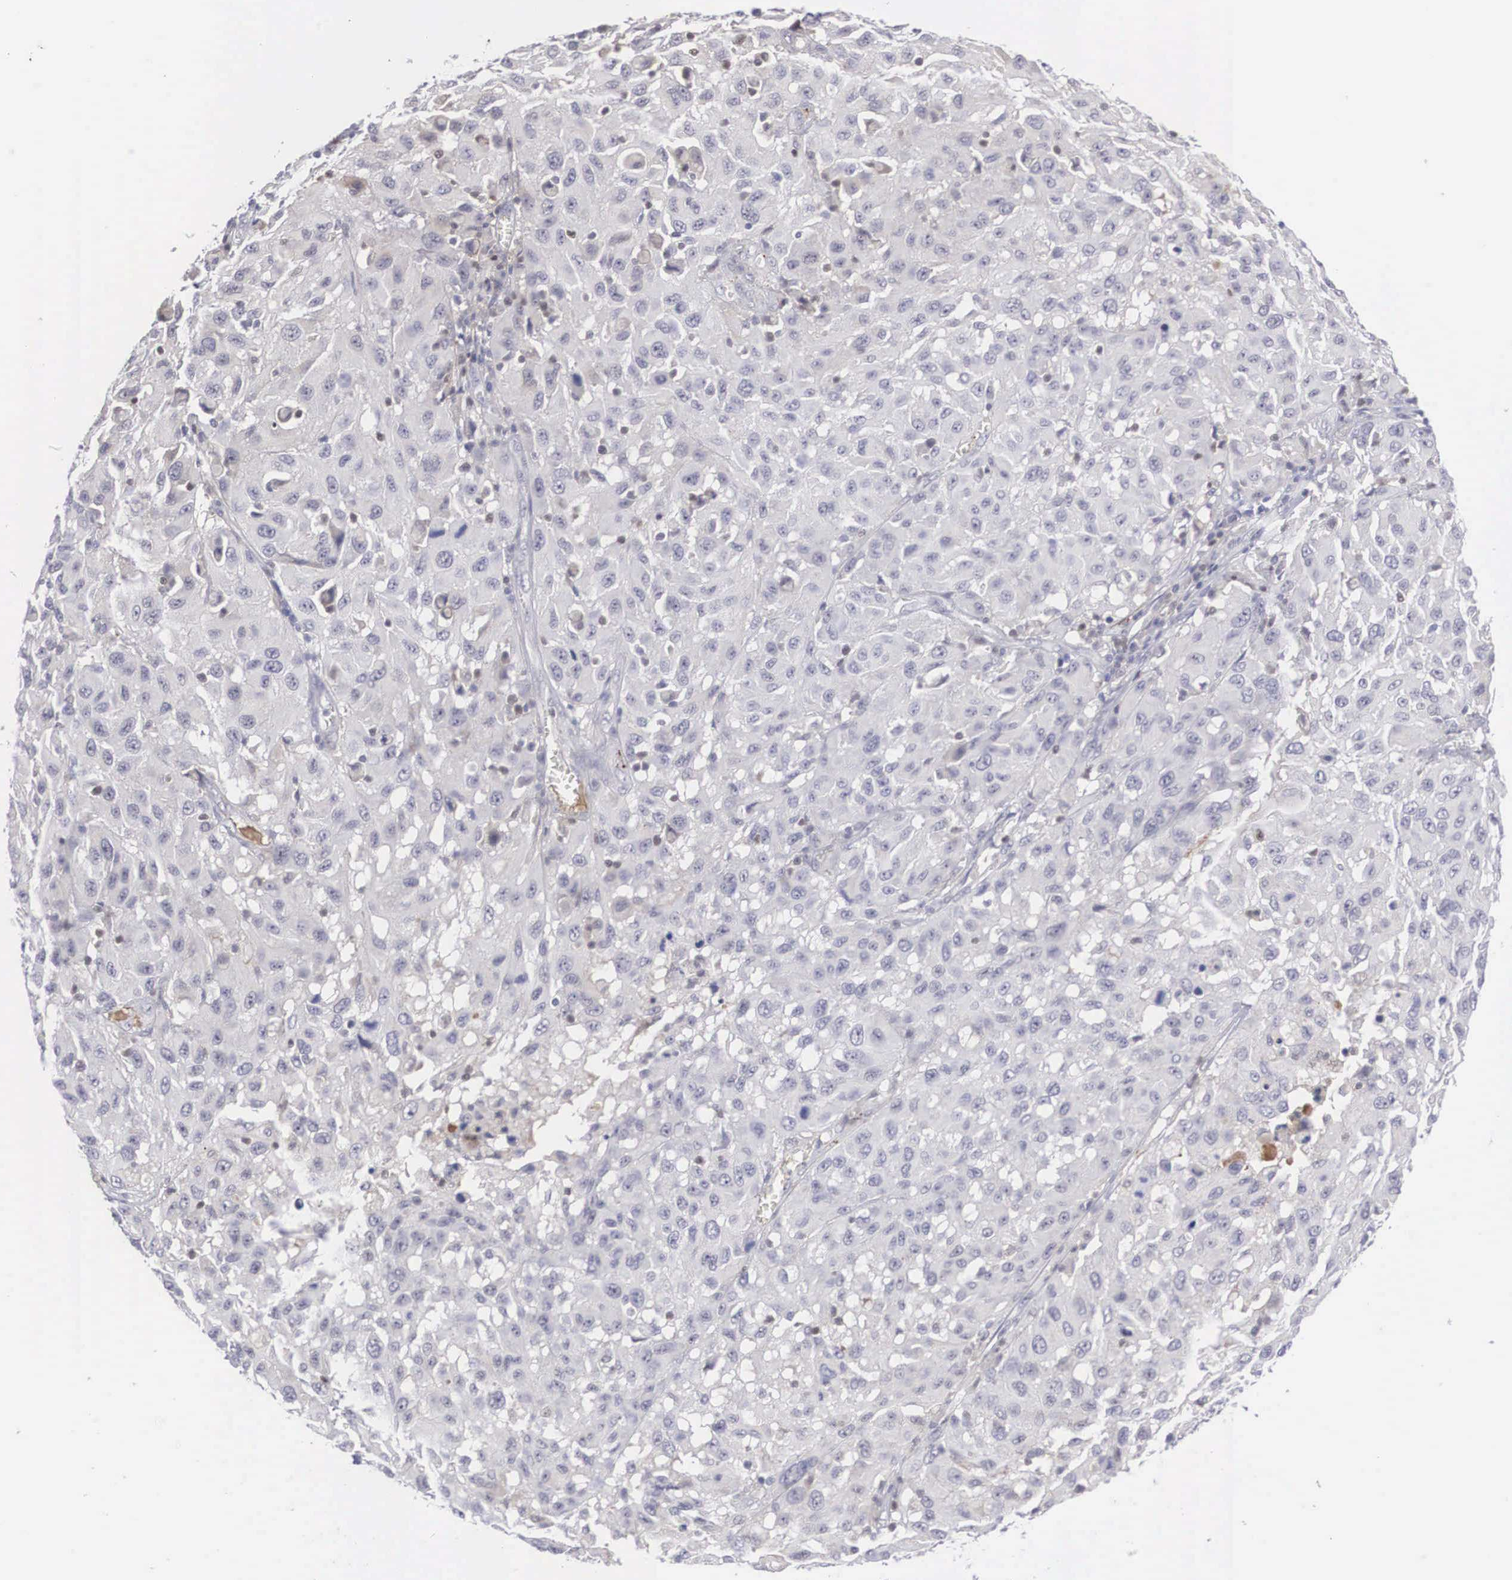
{"staining": {"intensity": "weak", "quantity": "<25%", "location": "nuclear"}, "tissue": "melanoma", "cell_type": "Tumor cells", "image_type": "cancer", "snomed": [{"axis": "morphology", "description": "Malignant melanoma, NOS"}, {"axis": "topography", "description": "Skin"}], "caption": "DAB (3,3'-diaminobenzidine) immunohistochemical staining of human malignant melanoma shows no significant positivity in tumor cells.", "gene": "RBPJ", "patient": {"sex": "female", "age": 77}}